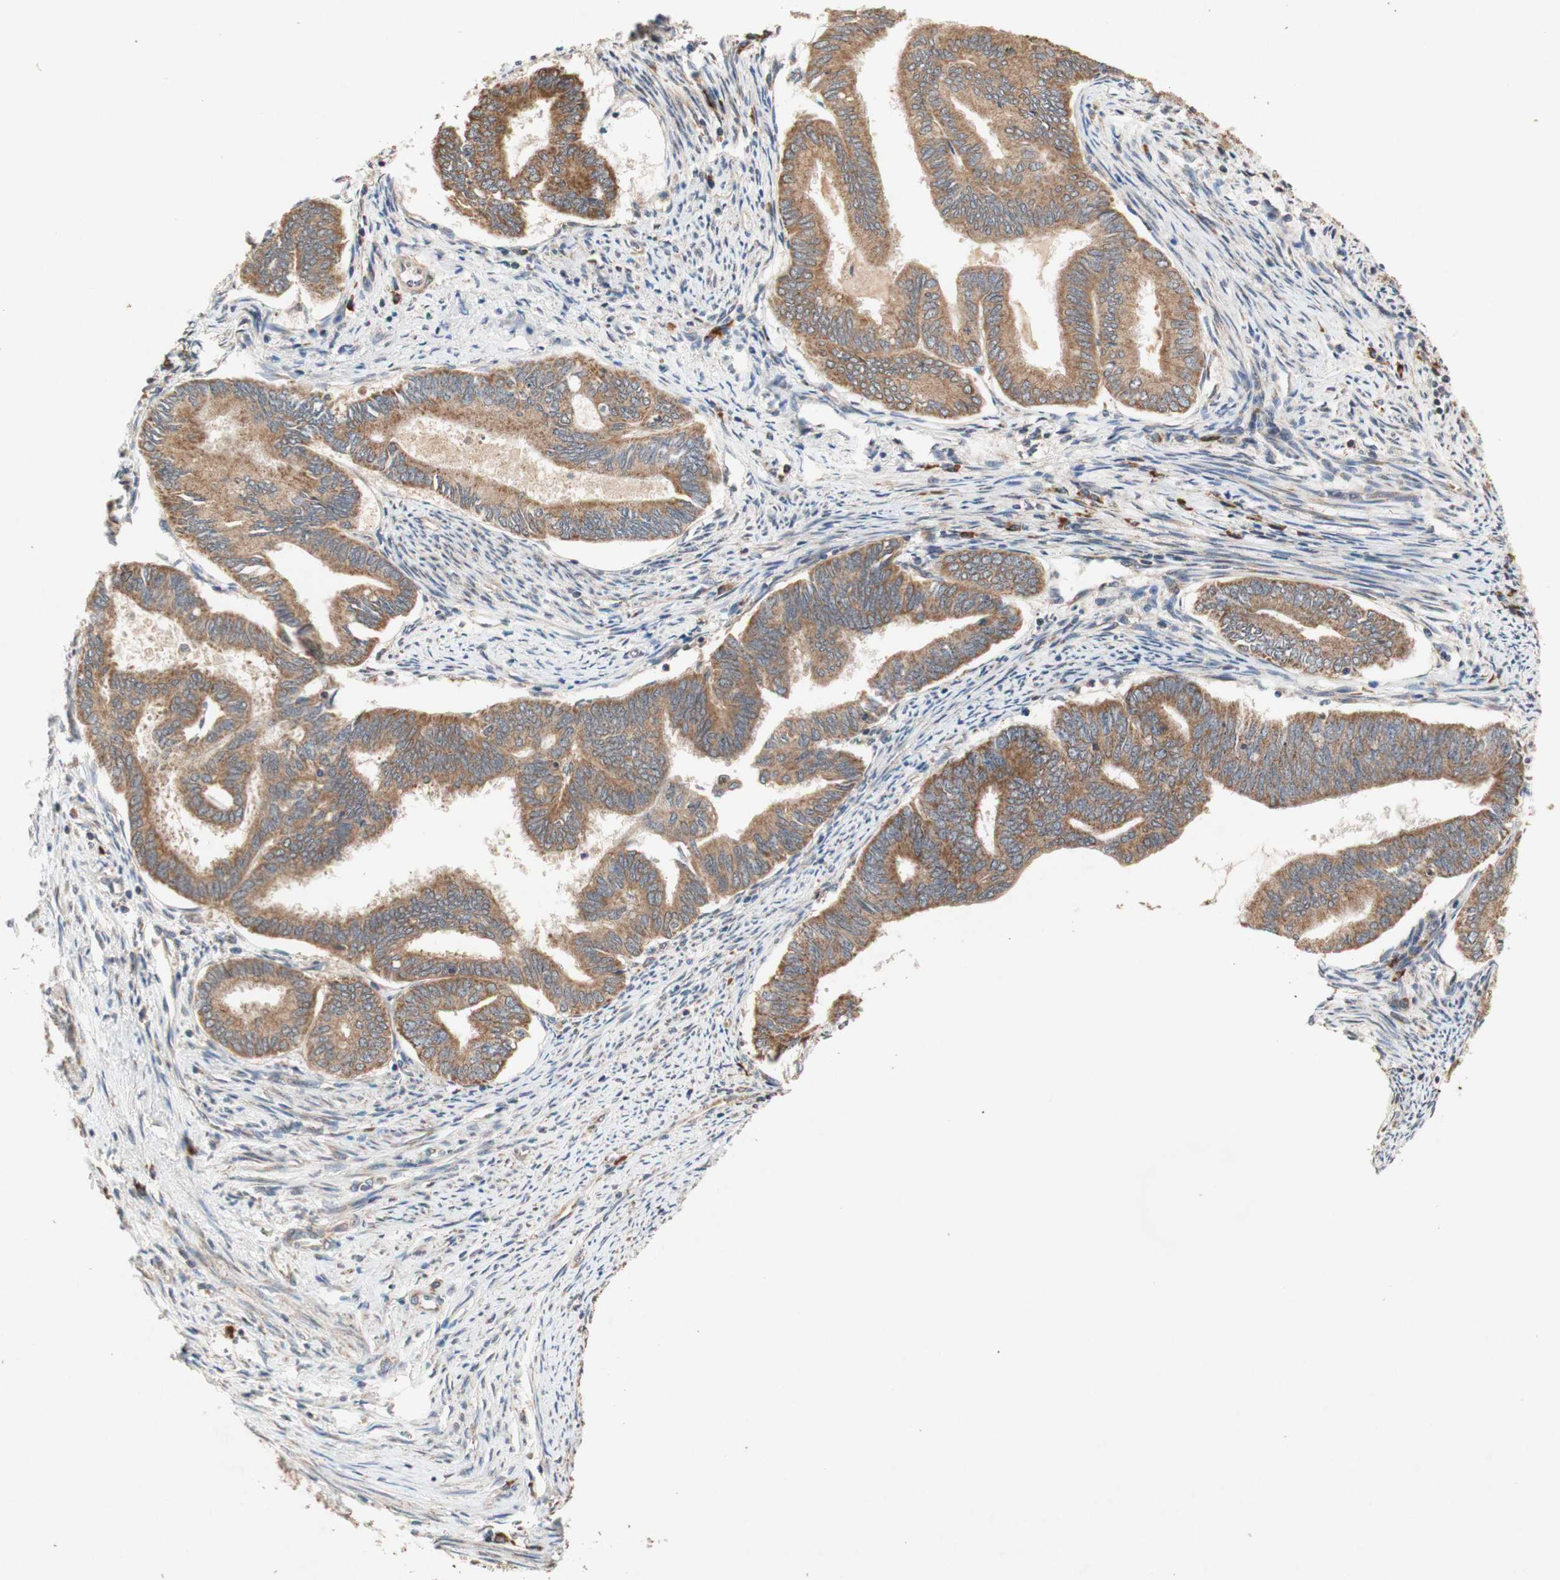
{"staining": {"intensity": "moderate", "quantity": ">75%", "location": "cytoplasmic/membranous"}, "tissue": "endometrial cancer", "cell_type": "Tumor cells", "image_type": "cancer", "snomed": [{"axis": "morphology", "description": "Adenocarcinoma, NOS"}, {"axis": "topography", "description": "Endometrium"}], "caption": "IHC (DAB (3,3'-diaminobenzidine)) staining of endometrial adenocarcinoma shows moderate cytoplasmic/membranous protein positivity in approximately >75% of tumor cells. IHC stains the protein of interest in brown and the nuclei are stained blue.", "gene": "DDOST", "patient": {"sex": "female", "age": 86}}